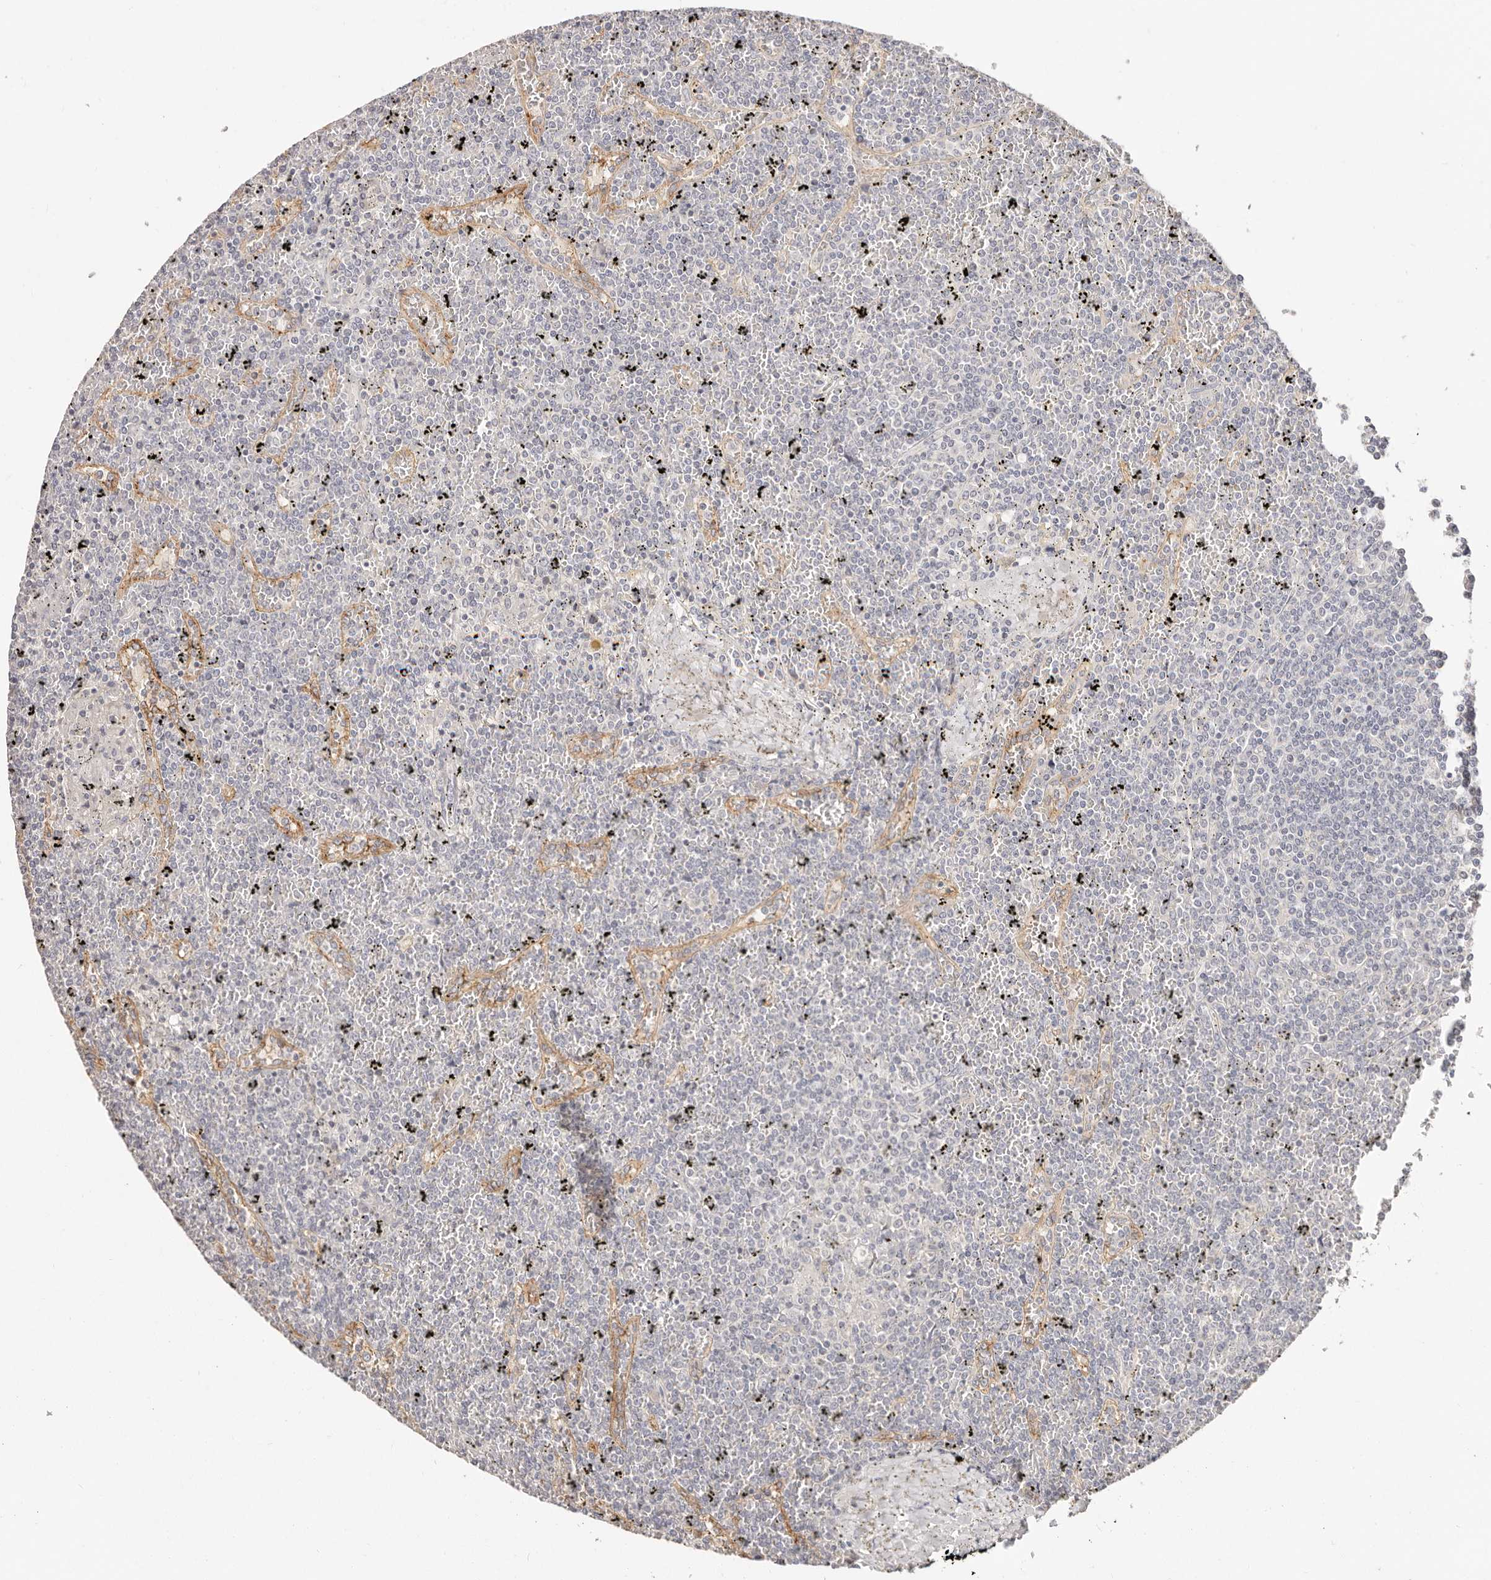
{"staining": {"intensity": "negative", "quantity": "none", "location": "none"}, "tissue": "lymphoma", "cell_type": "Tumor cells", "image_type": "cancer", "snomed": [{"axis": "morphology", "description": "Malignant lymphoma, non-Hodgkin's type, Low grade"}, {"axis": "topography", "description": "Spleen"}], "caption": "The immunohistochemistry image has no significant positivity in tumor cells of lymphoma tissue.", "gene": "CXADR", "patient": {"sex": "female", "age": 19}}